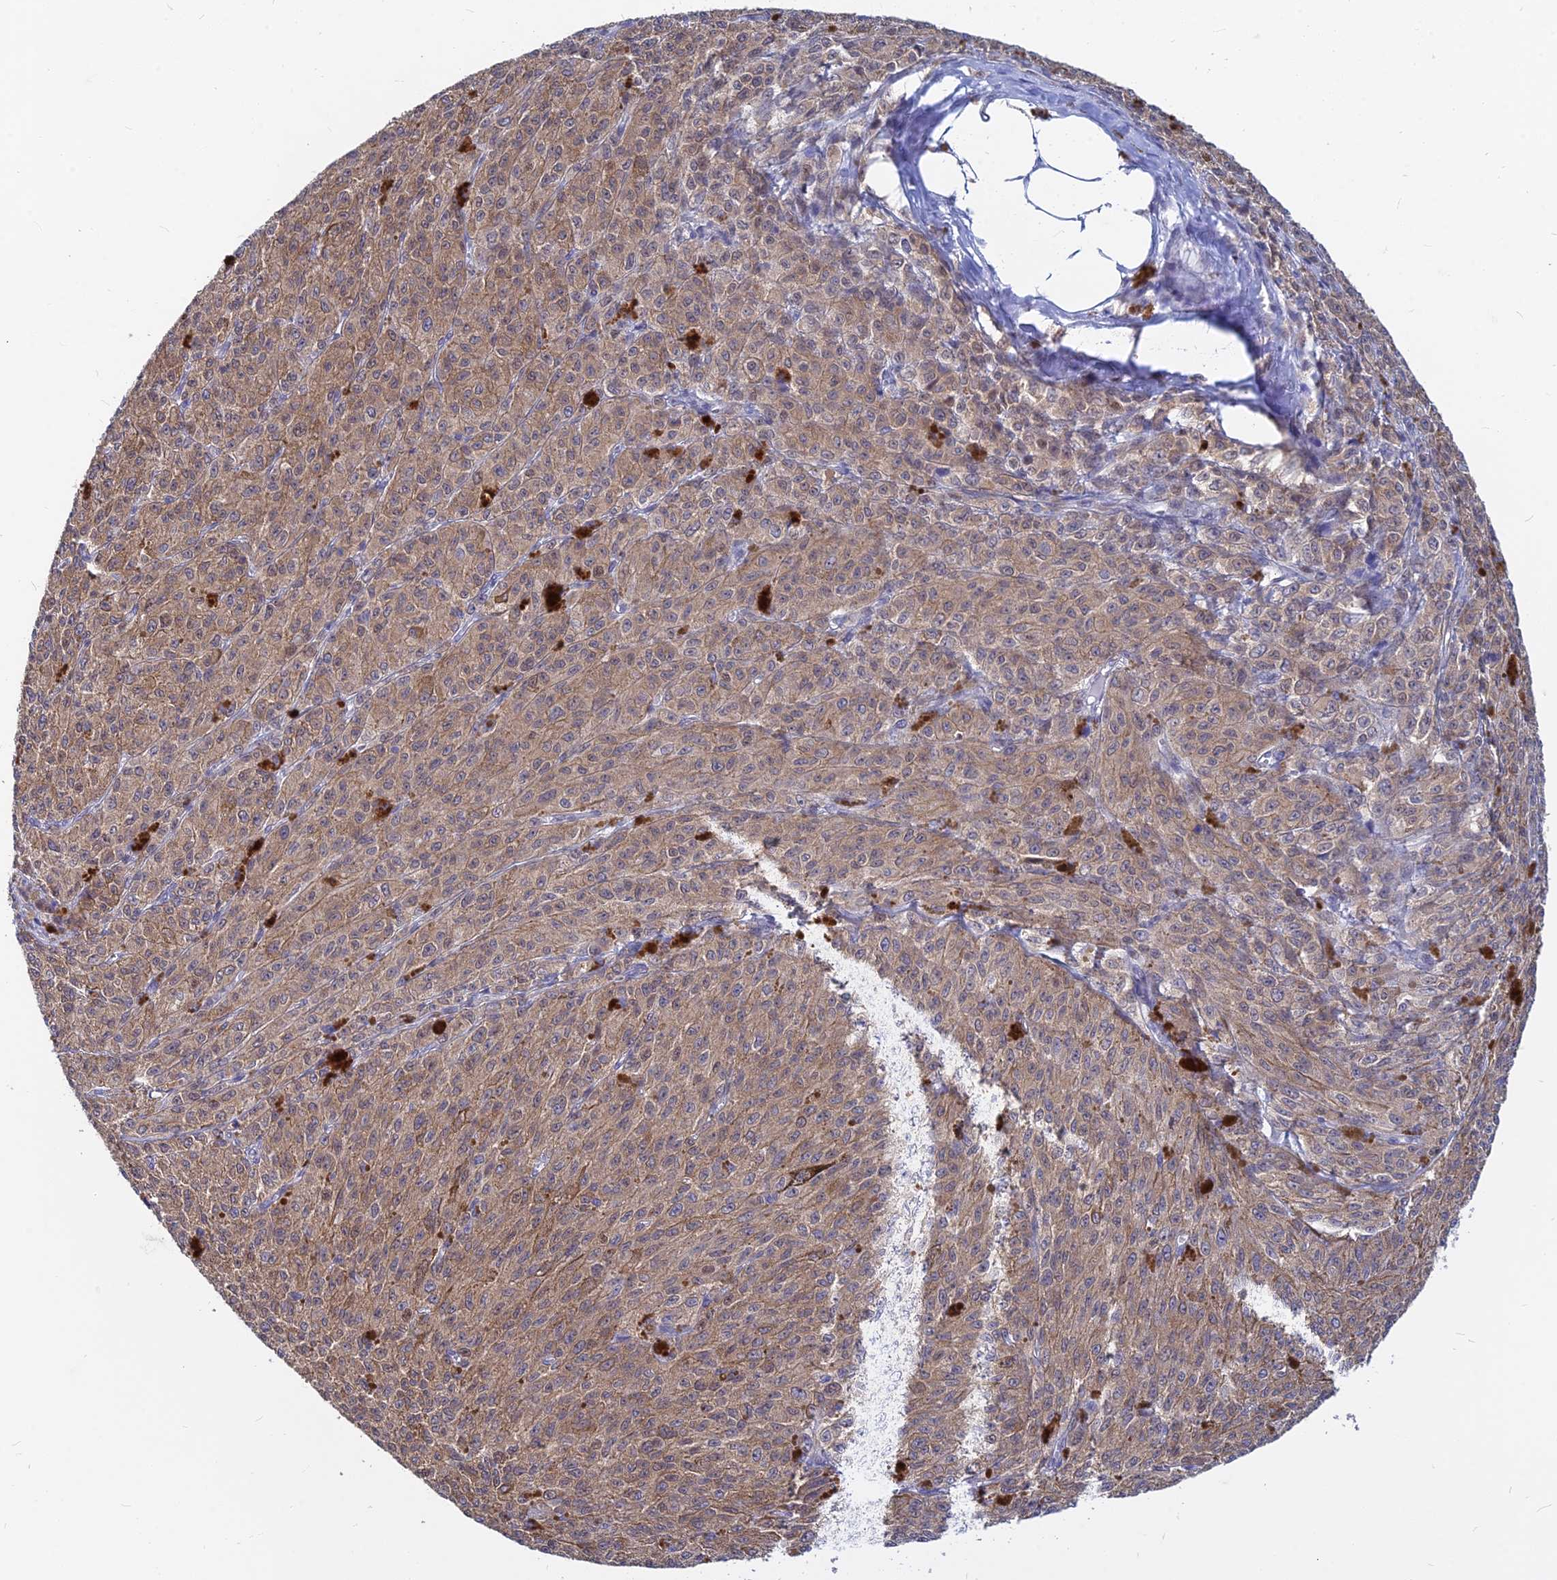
{"staining": {"intensity": "moderate", "quantity": ">75%", "location": "cytoplasmic/membranous"}, "tissue": "melanoma", "cell_type": "Tumor cells", "image_type": "cancer", "snomed": [{"axis": "morphology", "description": "Malignant melanoma, NOS"}, {"axis": "topography", "description": "Skin"}], "caption": "Protein expression analysis of melanoma reveals moderate cytoplasmic/membranous positivity in about >75% of tumor cells.", "gene": "B3GALT4", "patient": {"sex": "female", "age": 52}}